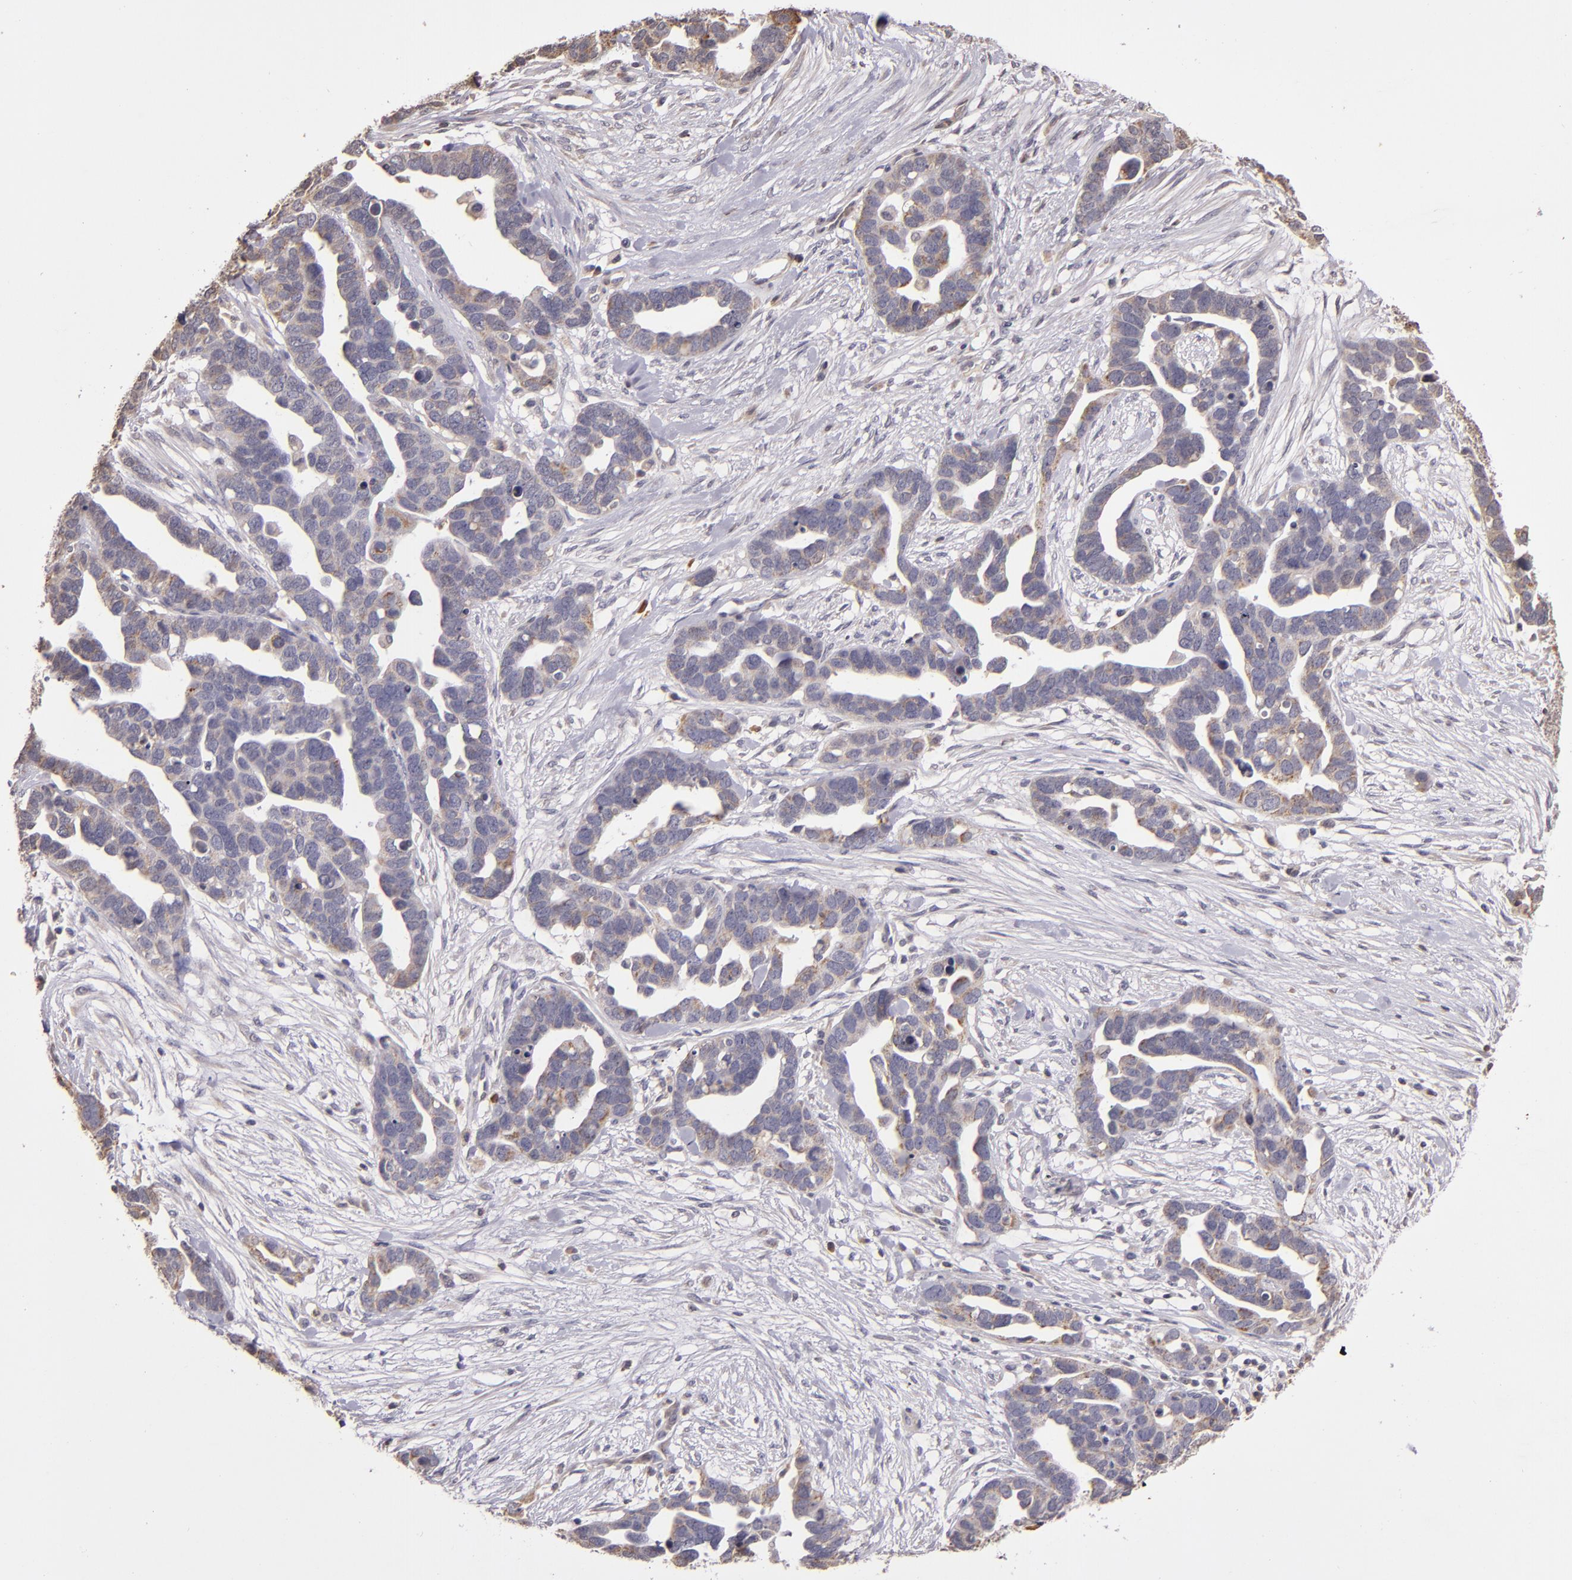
{"staining": {"intensity": "weak", "quantity": "25%-75%", "location": "cytoplasmic/membranous"}, "tissue": "ovarian cancer", "cell_type": "Tumor cells", "image_type": "cancer", "snomed": [{"axis": "morphology", "description": "Cystadenocarcinoma, serous, NOS"}, {"axis": "topography", "description": "Ovary"}], "caption": "Immunohistochemical staining of serous cystadenocarcinoma (ovarian) reveals low levels of weak cytoplasmic/membranous staining in about 25%-75% of tumor cells.", "gene": "ABL1", "patient": {"sex": "female", "age": 54}}